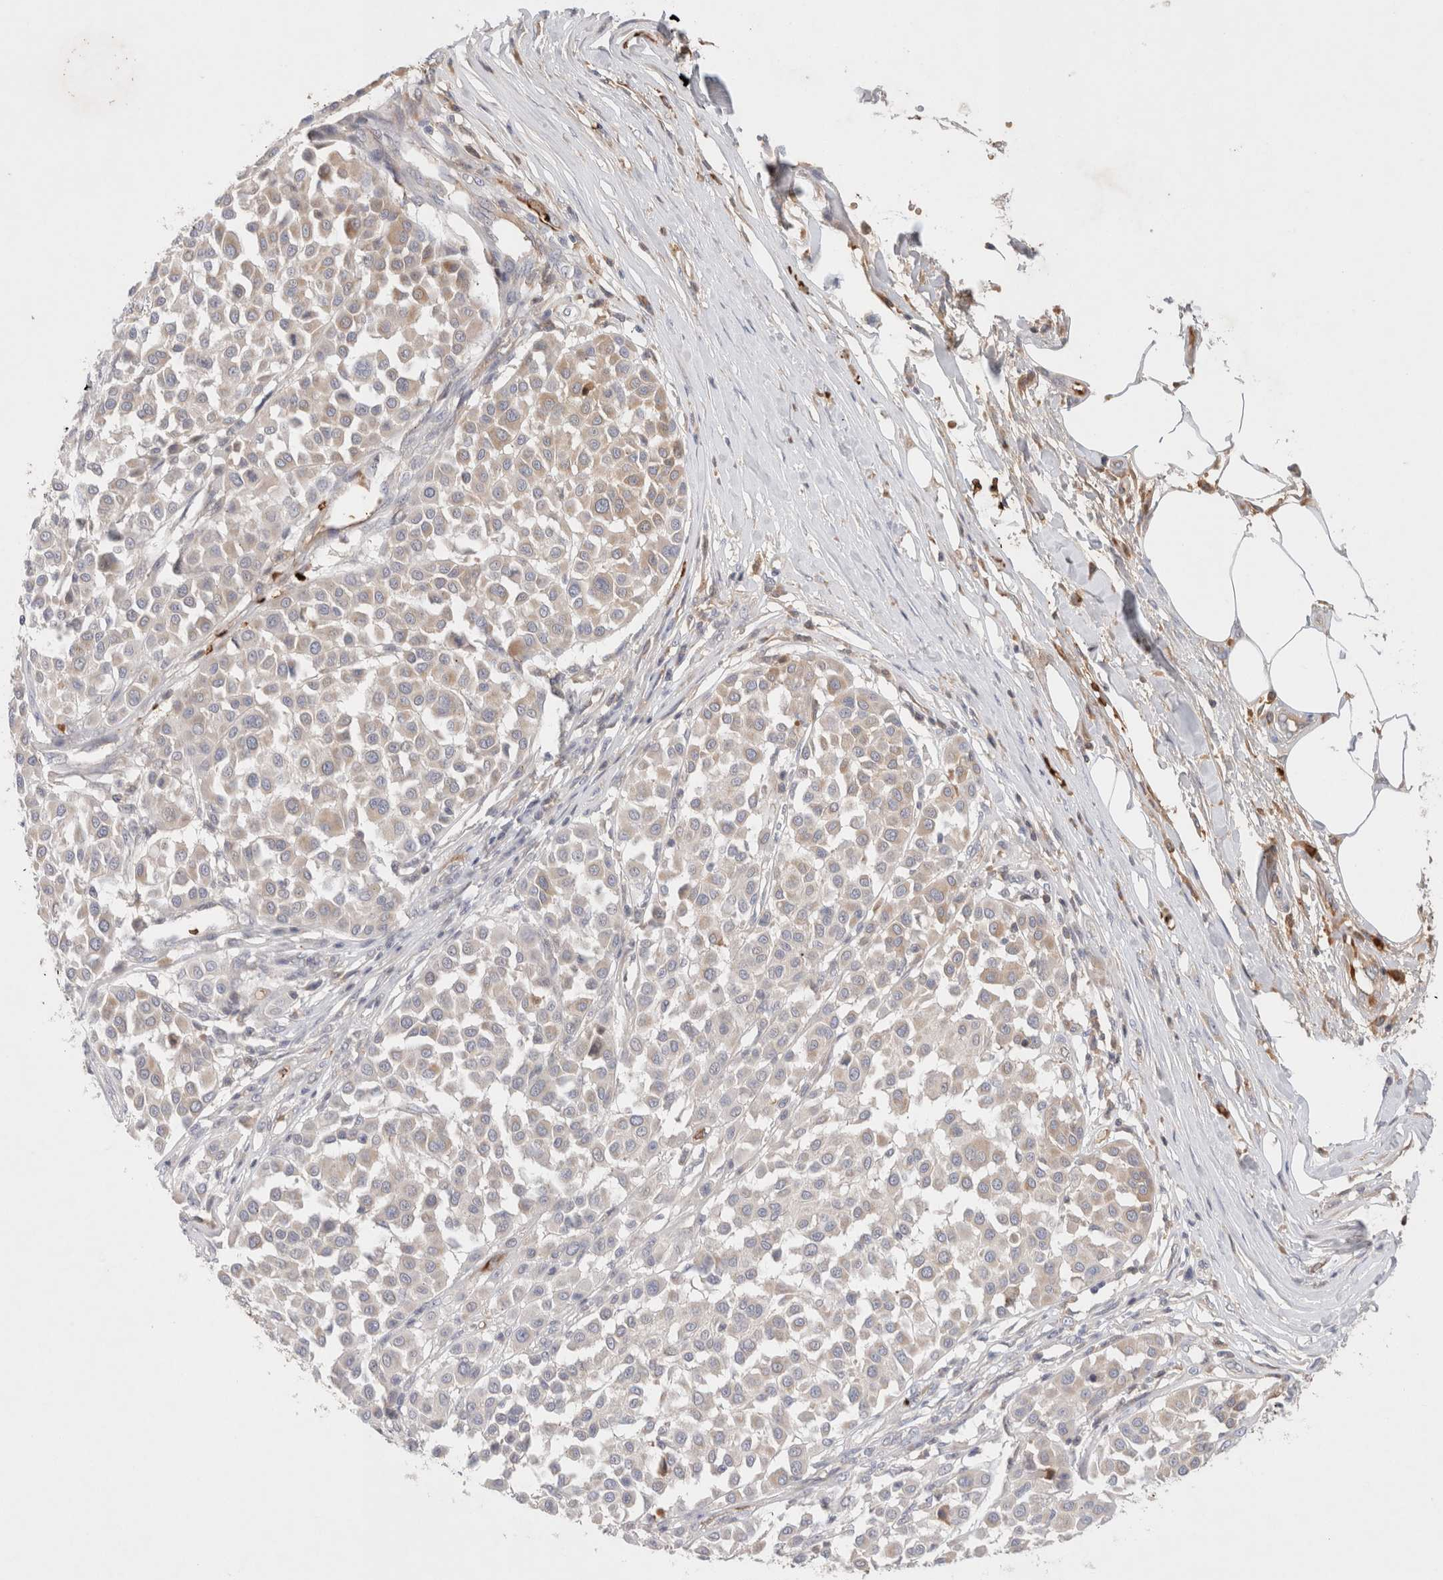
{"staining": {"intensity": "weak", "quantity": "<25%", "location": "cytoplasmic/membranous"}, "tissue": "melanoma", "cell_type": "Tumor cells", "image_type": "cancer", "snomed": [{"axis": "morphology", "description": "Malignant melanoma, Metastatic site"}, {"axis": "topography", "description": "Soft tissue"}], "caption": "Immunohistochemical staining of melanoma exhibits no significant staining in tumor cells. The staining is performed using DAB brown chromogen with nuclei counter-stained in using hematoxylin.", "gene": "MST1", "patient": {"sex": "male", "age": 41}}